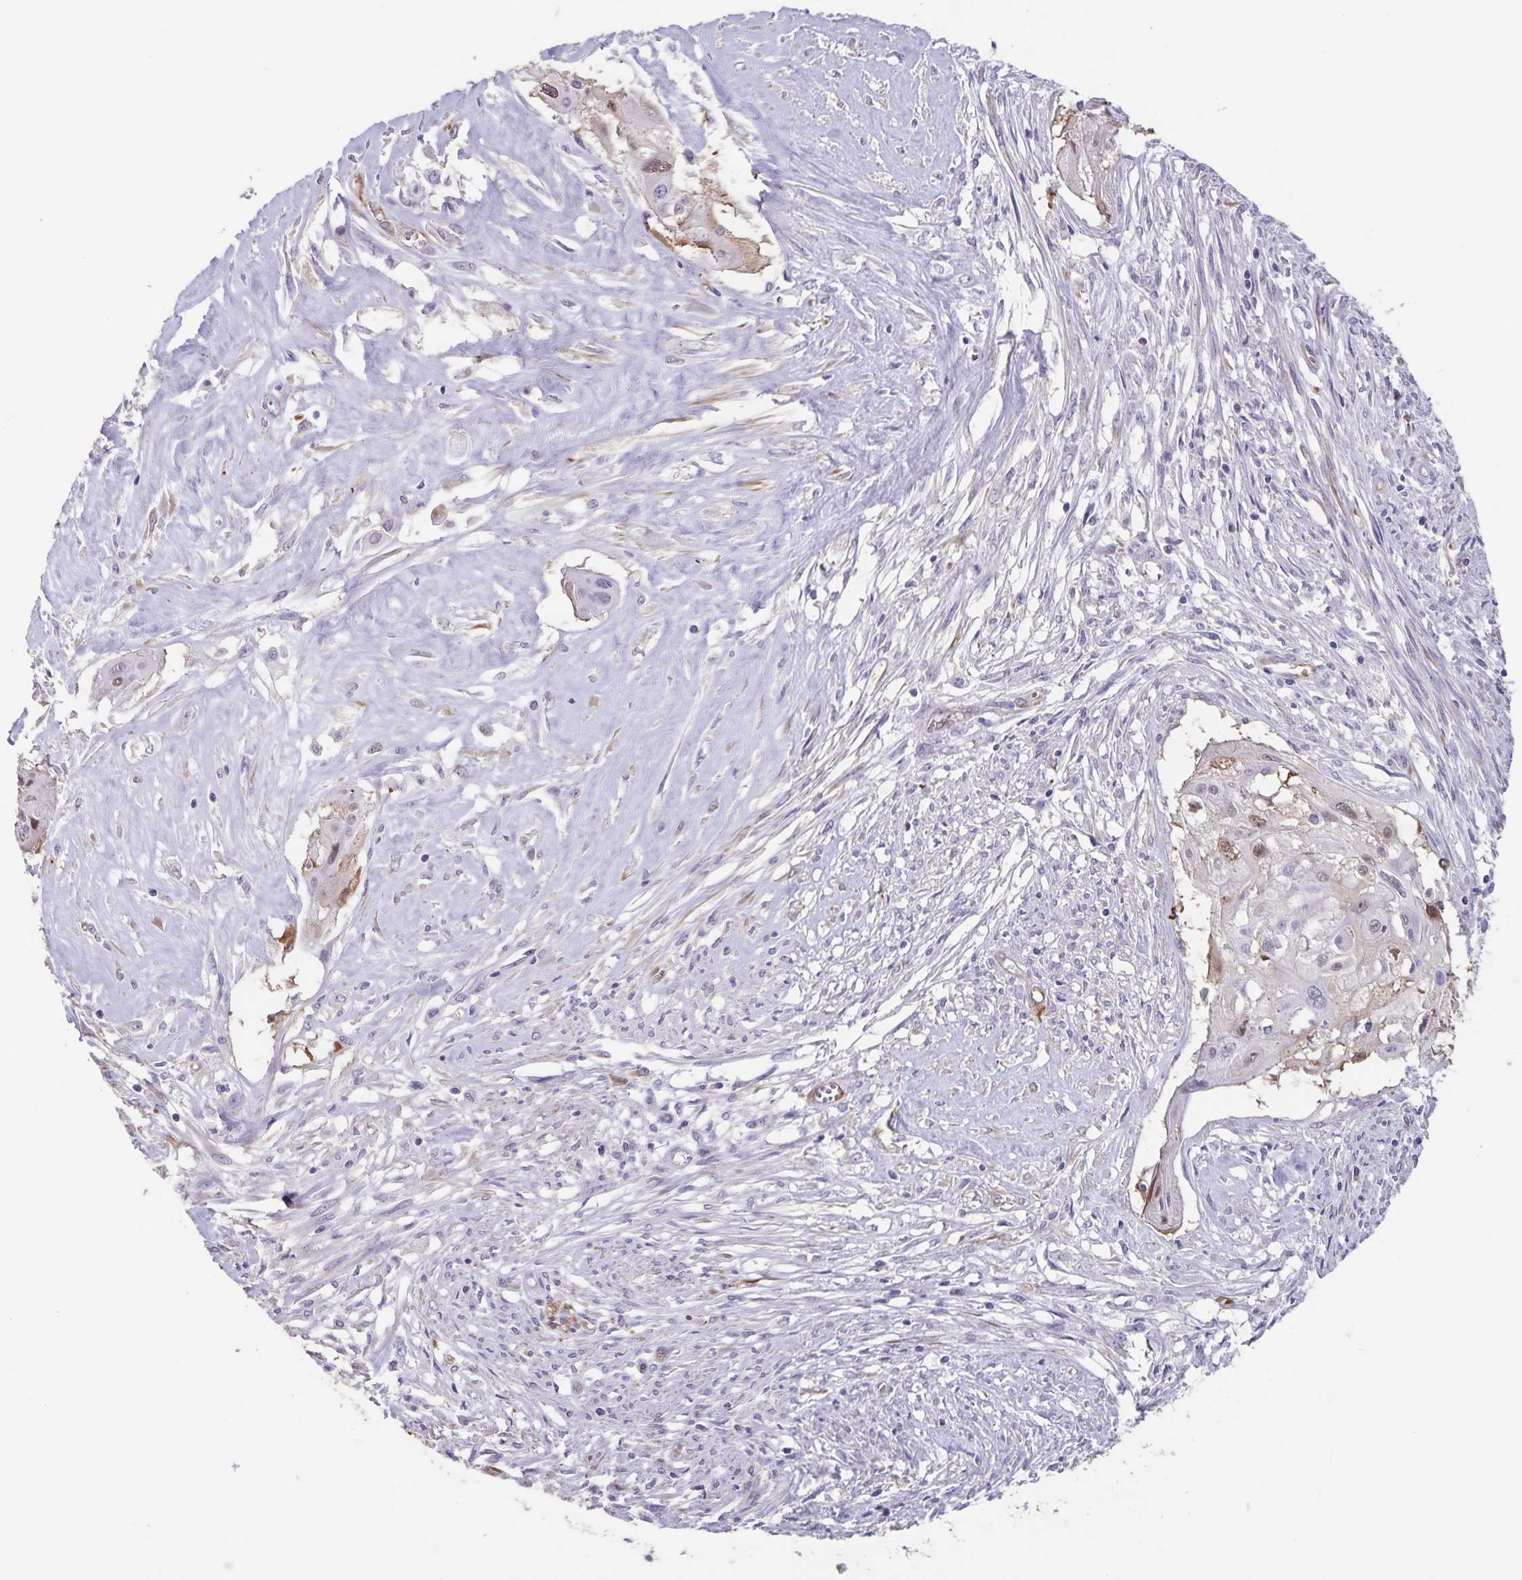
{"staining": {"intensity": "weak", "quantity": "25%-75%", "location": "nuclear"}, "tissue": "cervical cancer", "cell_type": "Tumor cells", "image_type": "cancer", "snomed": [{"axis": "morphology", "description": "Squamous cell carcinoma, NOS"}, {"axis": "topography", "description": "Cervix"}], "caption": "A brown stain highlights weak nuclear positivity of a protein in human squamous cell carcinoma (cervical) tumor cells. The staining is performed using DAB (3,3'-diaminobenzidine) brown chromogen to label protein expression. The nuclei are counter-stained blue using hematoxylin.", "gene": "SYNM", "patient": {"sex": "female", "age": 49}}